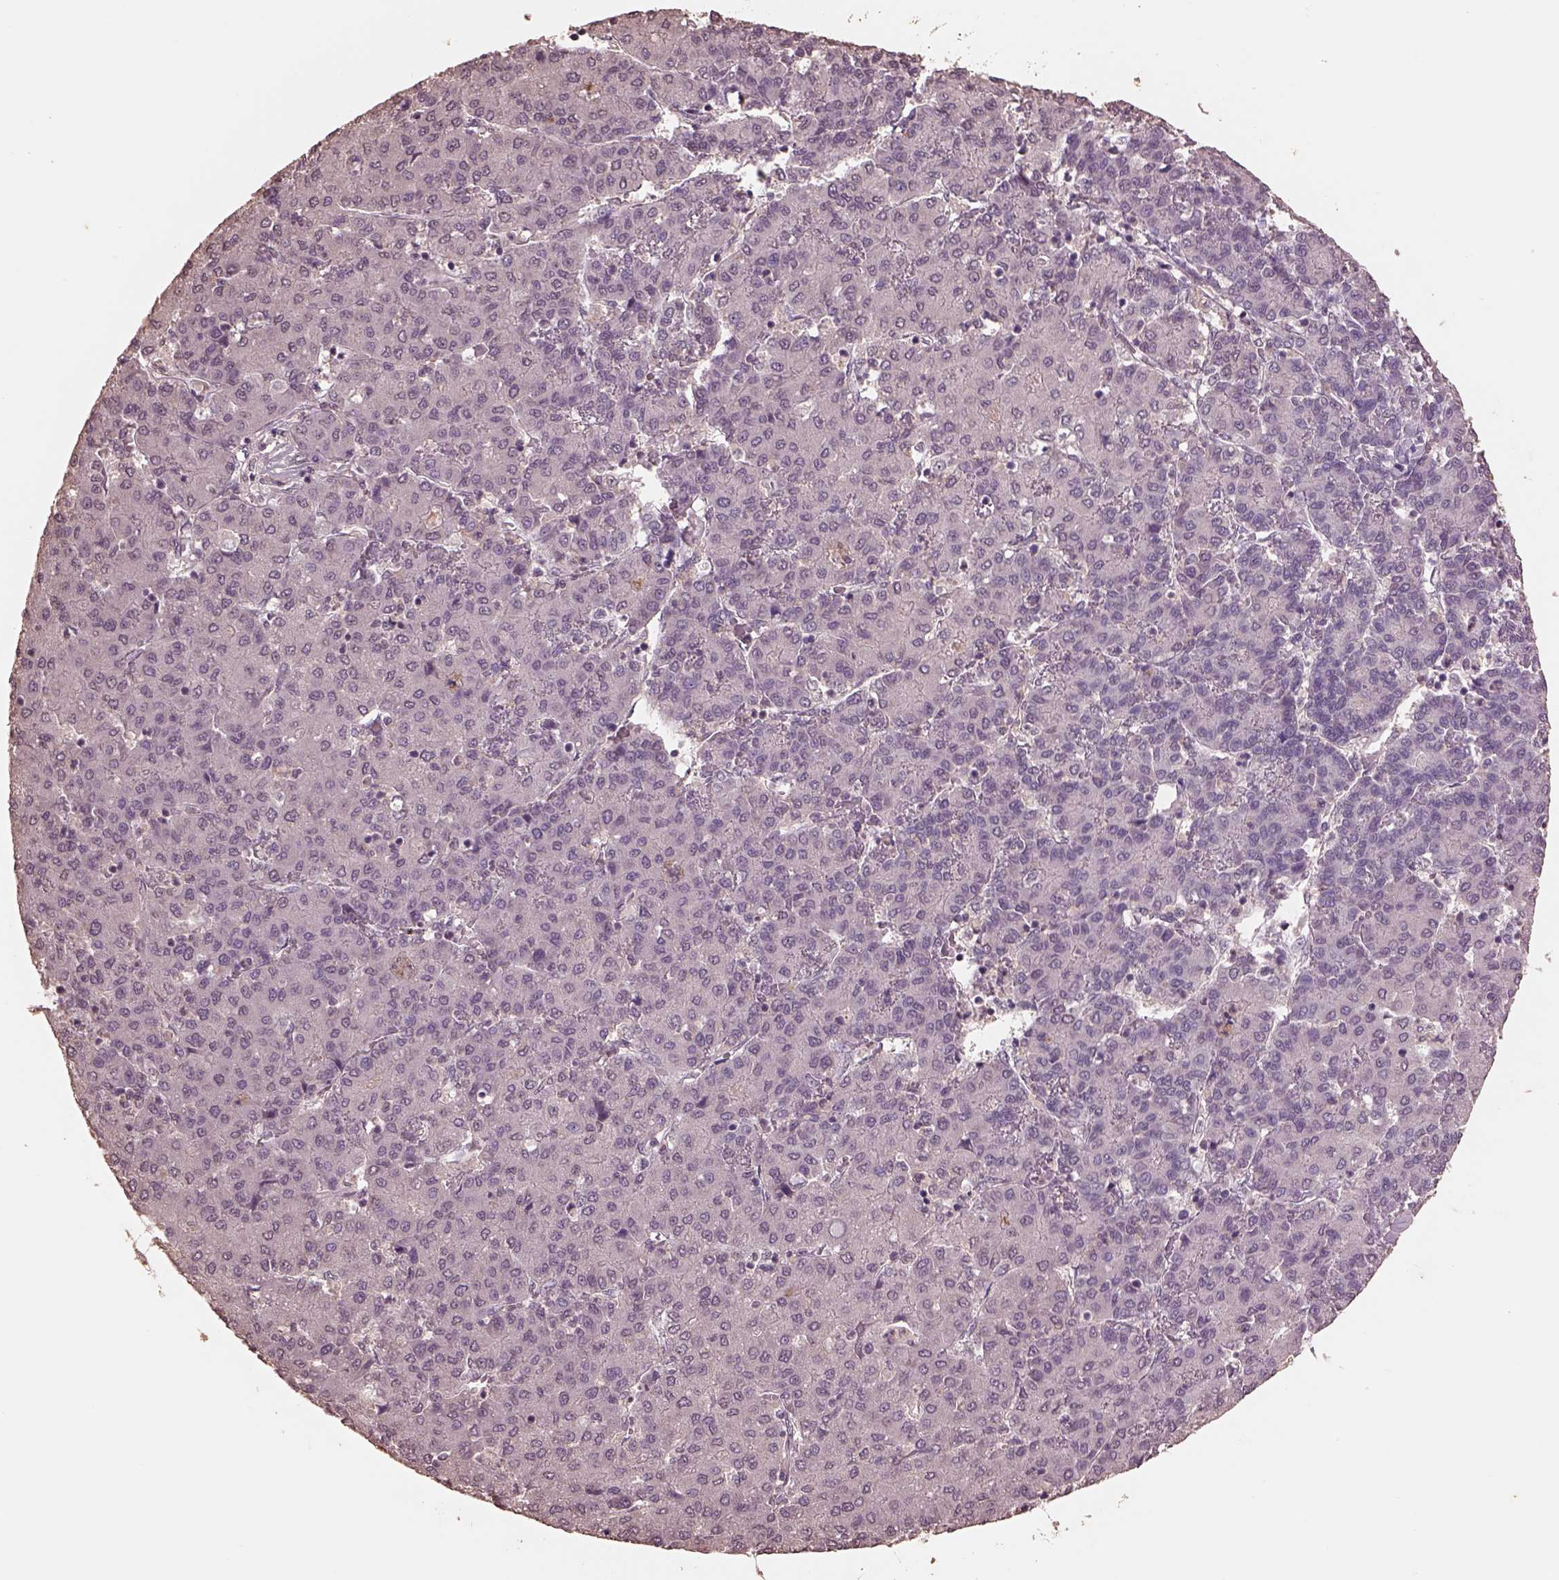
{"staining": {"intensity": "negative", "quantity": "none", "location": "none"}, "tissue": "liver cancer", "cell_type": "Tumor cells", "image_type": "cancer", "snomed": [{"axis": "morphology", "description": "Carcinoma, Hepatocellular, NOS"}, {"axis": "topography", "description": "Liver"}], "caption": "Micrograph shows no significant protein positivity in tumor cells of liver cancer.", "gene": "CPT1C", "patient": {"sex": "male", "age": 65}}